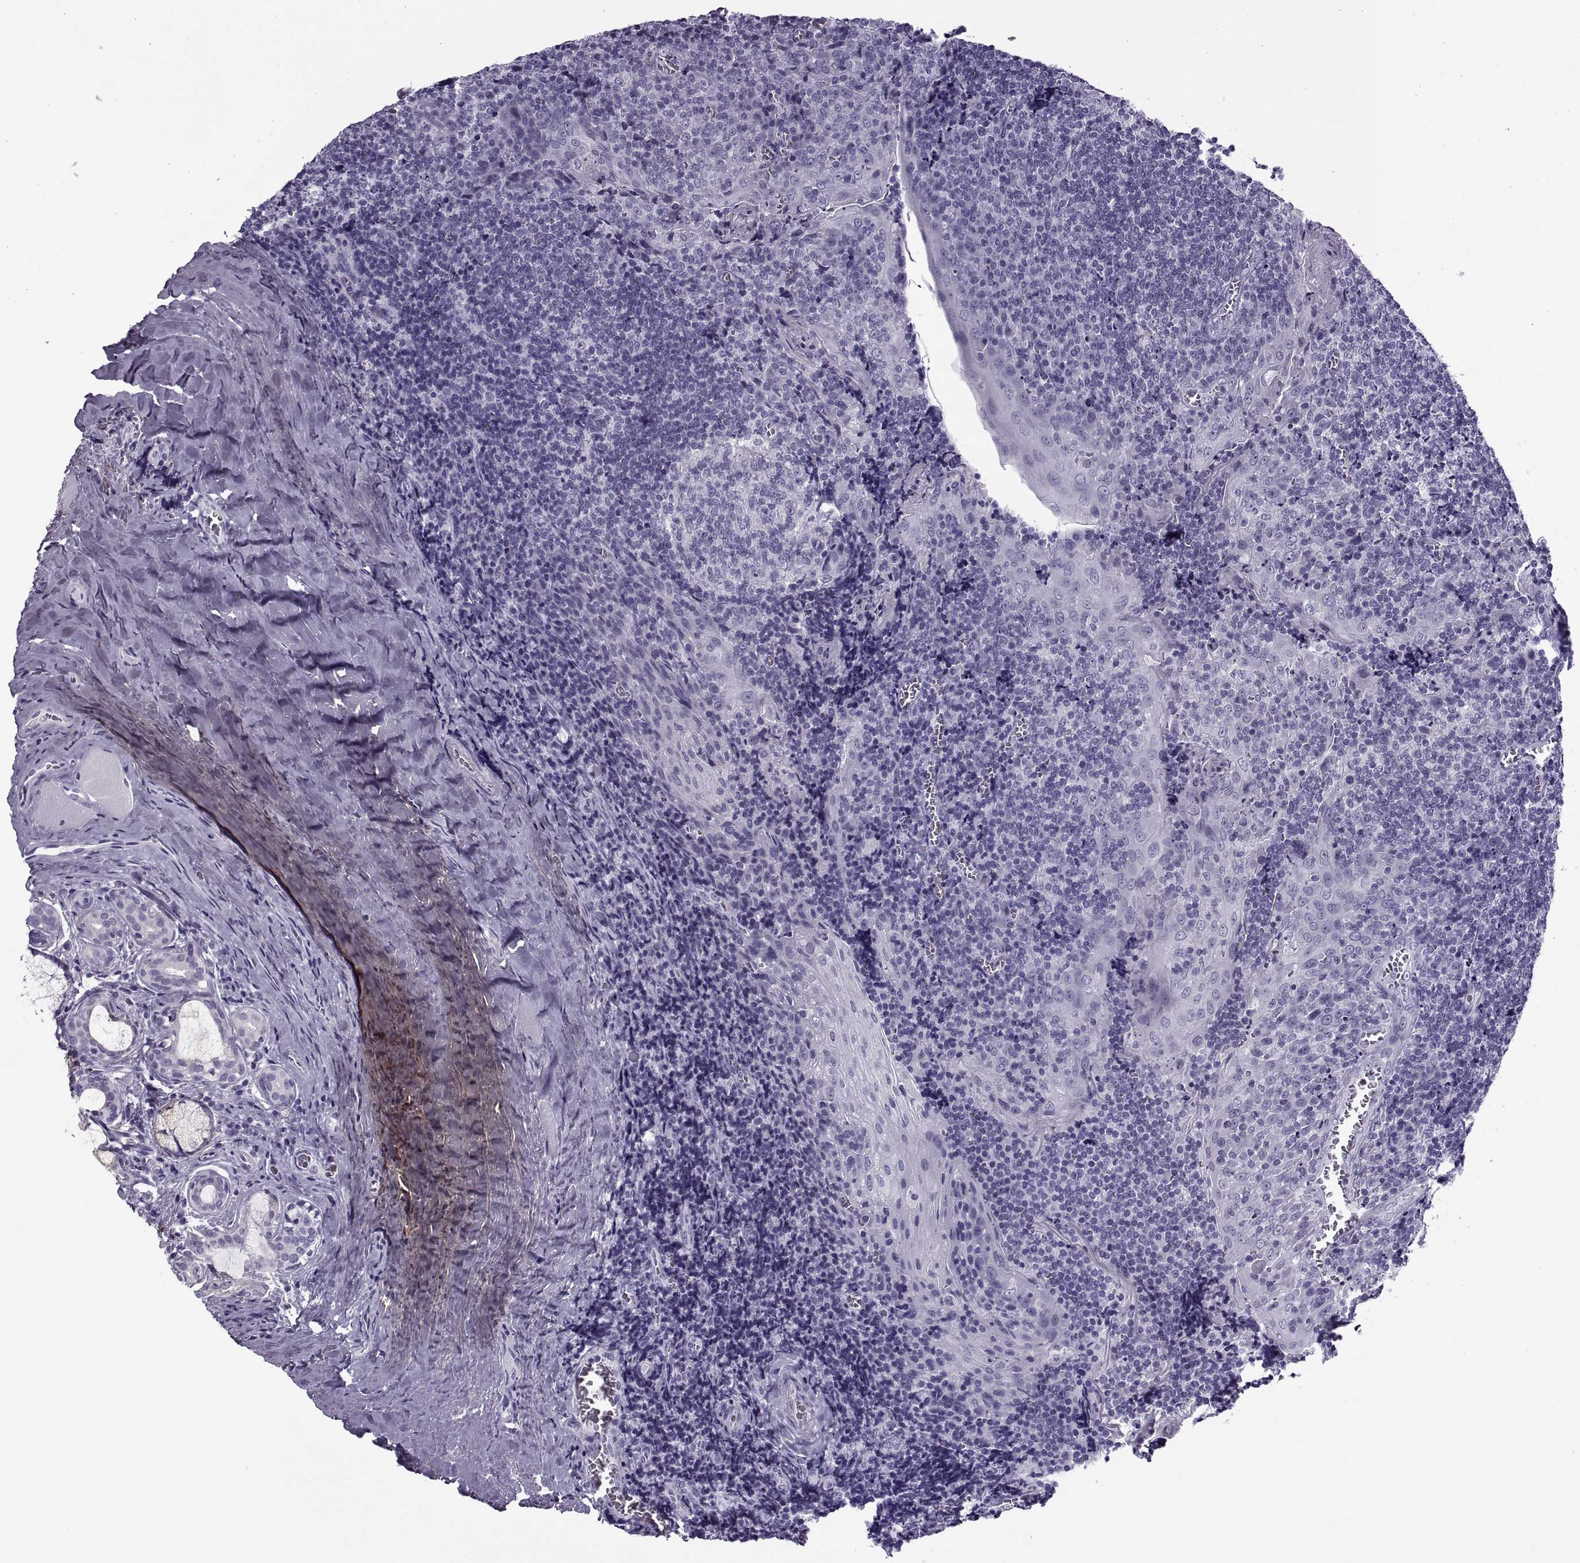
{"staining": {"intensity": "negative", "quantity": "none", "location": "none"}, "tissue": "tonsil", "cell_type": "Germinal center cells", "image_type": "normal", "snomed": [{"axis": "morphology", "description": "Normal tissue, NOS"}, {"axis": "morphology", "description": "Inflammation, NOS"}, {"axis": "topography", "description": "Tonsil"}], "caption": "The image exhibits no staining of germinal center cells in benign tonsil. Nuclei are stained in blue.", "gene": "RLBP1", "patient": {"sex": "female", "age": 31}}